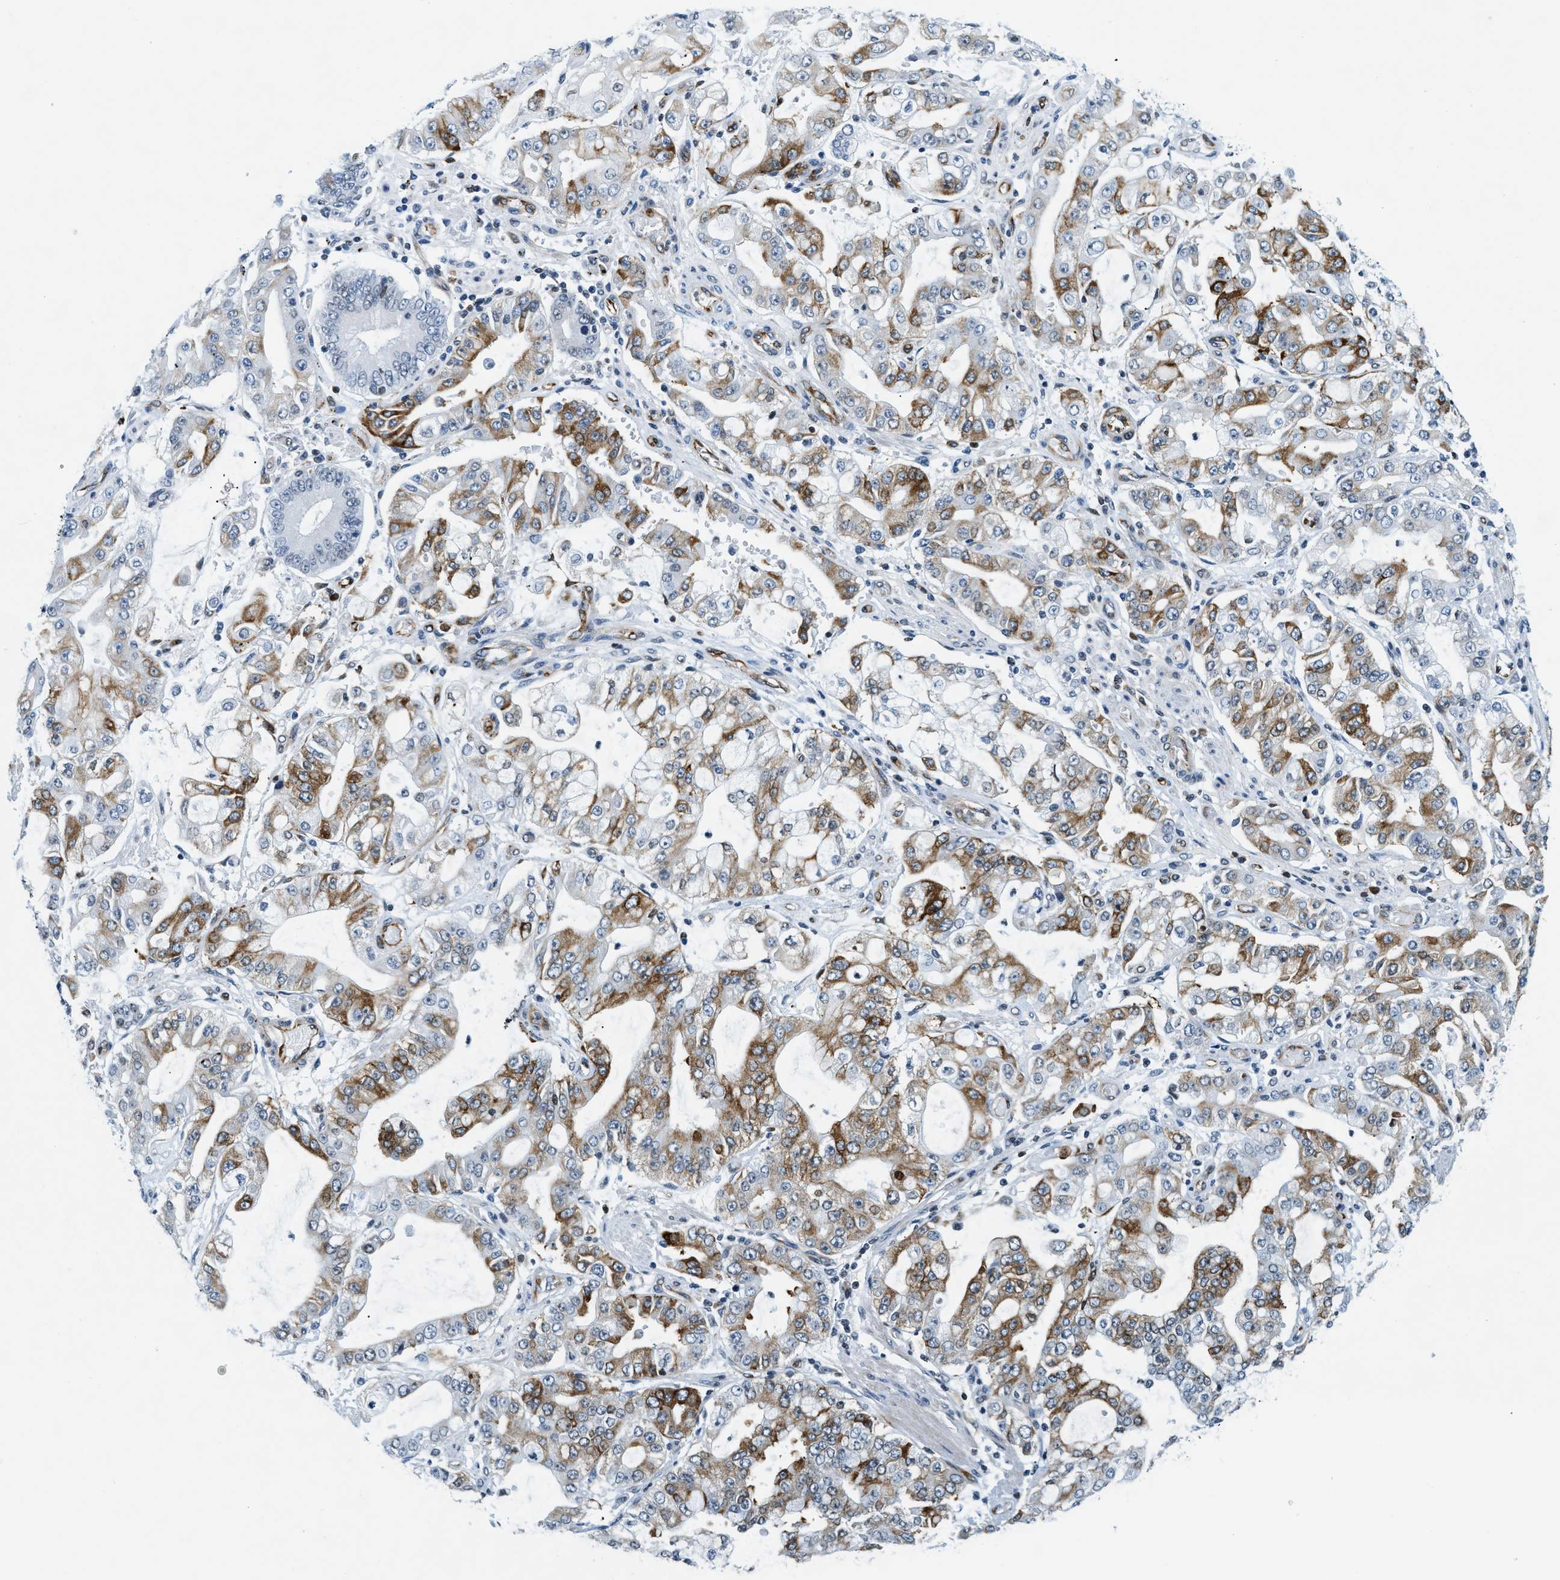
{"staining": {"intensity": "strong", "quantity": "<25%", "location": "cytoplasmic/membranous"}, "tissue": "stomach cancer", "cell_type": "Tumor cells", "image_type": "cancer", "snomed": [{"axis": "morphology", "description": "Adenocarcinoma, NOS"}, {"axis": "topography", "description": "Stomach"}], "caption": "DAB (3,3'-diaminobenzidine) immunohistochemical staining of human stomach adenocarcinoma displays strong cytoplasmic/membranous protein positivity in about <25% of tumor cells.", "gene": "UVRAG", "patient": {"sex": "male", "age": 76}}